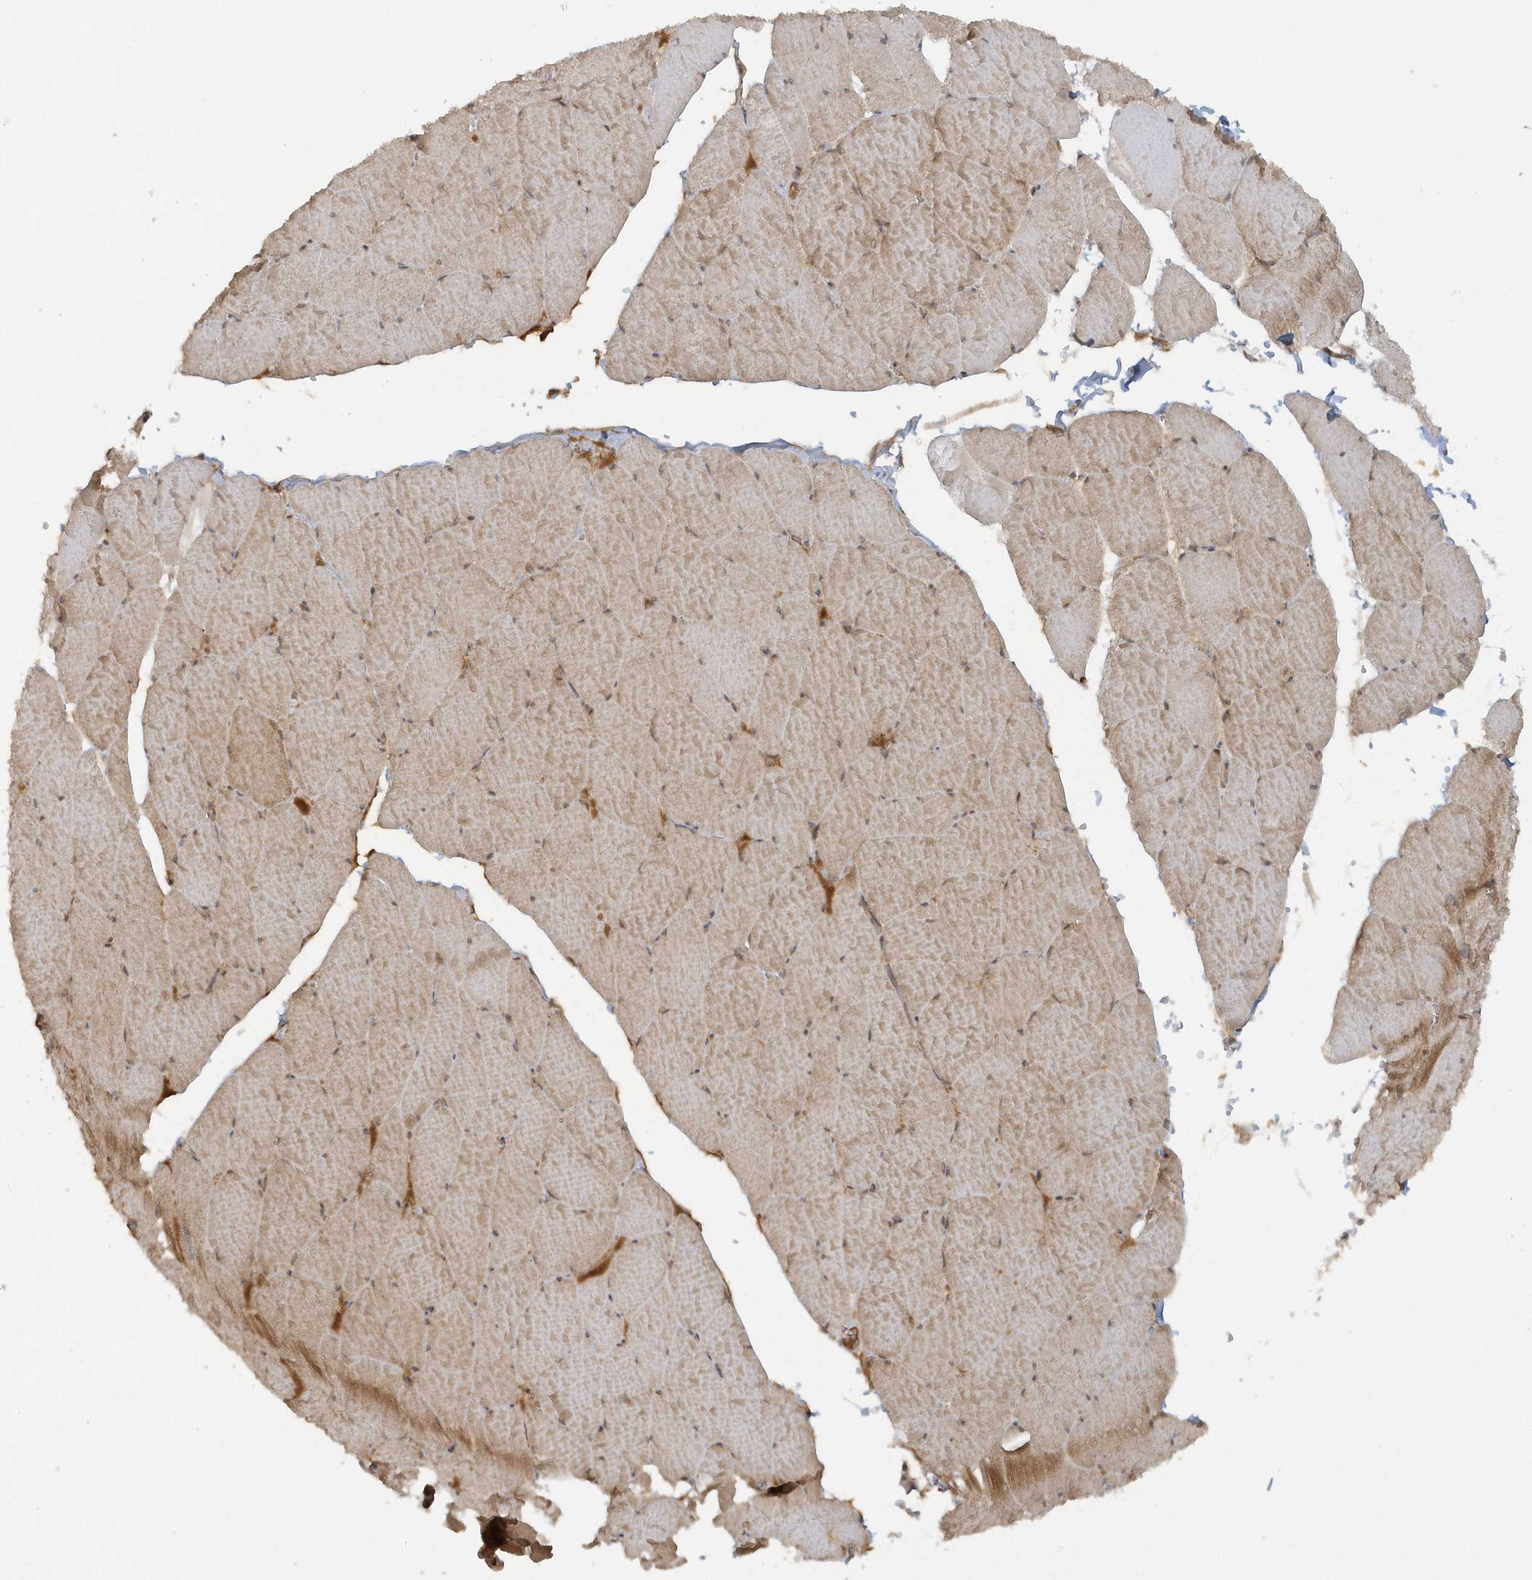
{"staining": {"intensity": "moderate", "quantity": ">75%", "location": "cytoplasmic/membranous"}, "tissue": "skeletal muscle", "cell_type": "Myocytes", "image_type": "normal", "snomed": [{"axis": "morphology", "description": "Normal tissue, NOS"}, {"axis": "topography", "description": "Skeletal muscle"}, {"axis": "topography", "description": "Head-Neck"}], "caption": "The micrograph demonstrates immunohistochemical staining of benign skeletal muscle. There is moderate cytoplasmic/membranous positivity is identified in approximately >75% of myocytes.", "gene": "STIM2", "patient": {"sex": "male", "age": 66}}